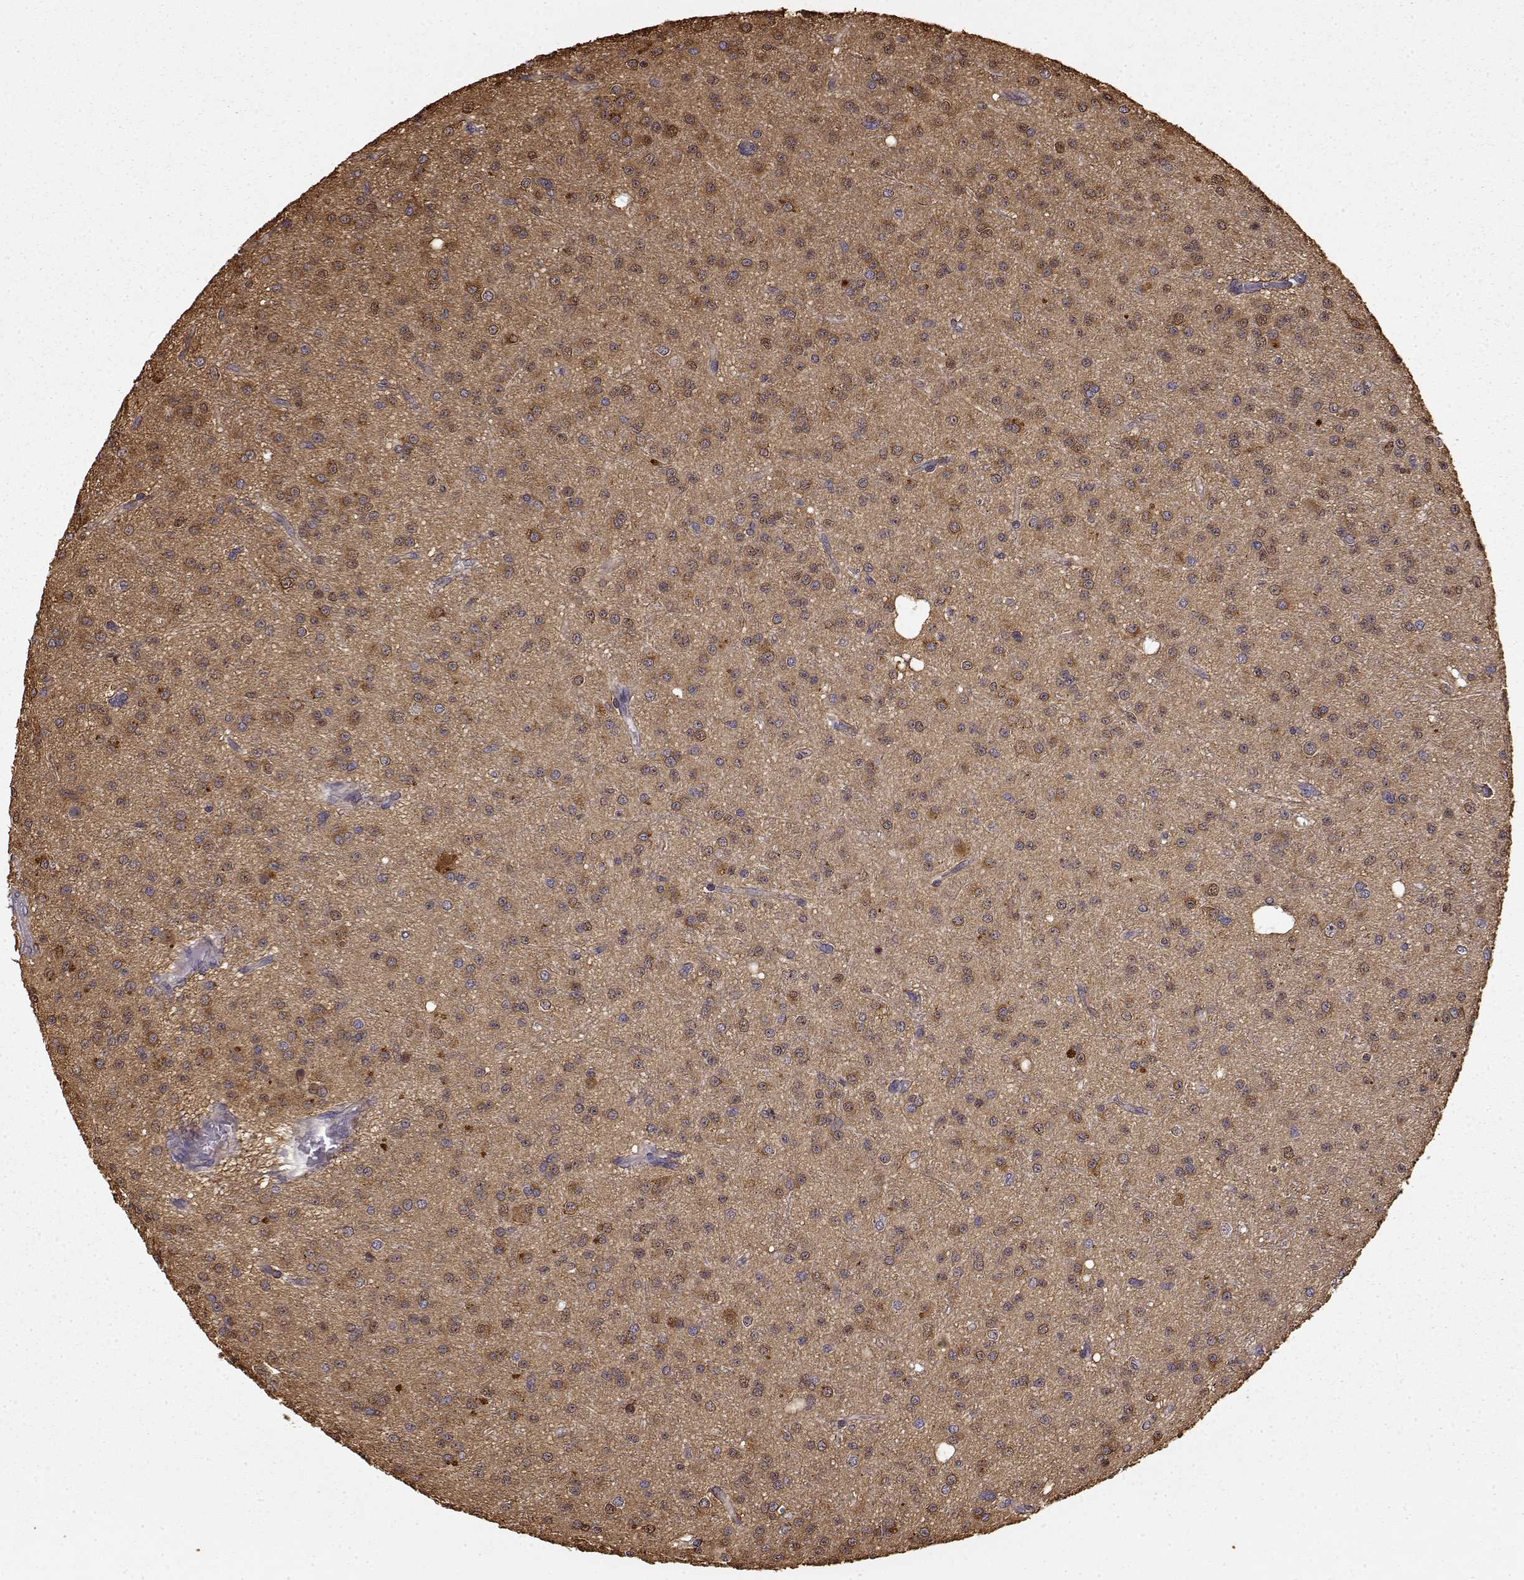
{"staining": {"intensity": "moderate", "quantity": "25%-75%", "location": "cytoplasmic/membranous,nuclear"}, "tissue": "glioma", "cell_type": "Tumor cells", "image_type": "cancer", "snomed": [{"axis": "morphology", "description": "Glioma, malignant, Low grade"}, {"axis": "topography", "description": "Brain"}], "caption": "Moderate cytoplasmic/membranous and nuclear staining is seen in approximately 25%-75% of tumor cells in glioma. (DAB (3,3'-diaminobenzidine) IHC with brightfield microscopy, high magnification).", "gene": "CRIM1", "patient": {"sex": "male", "age": 27}}